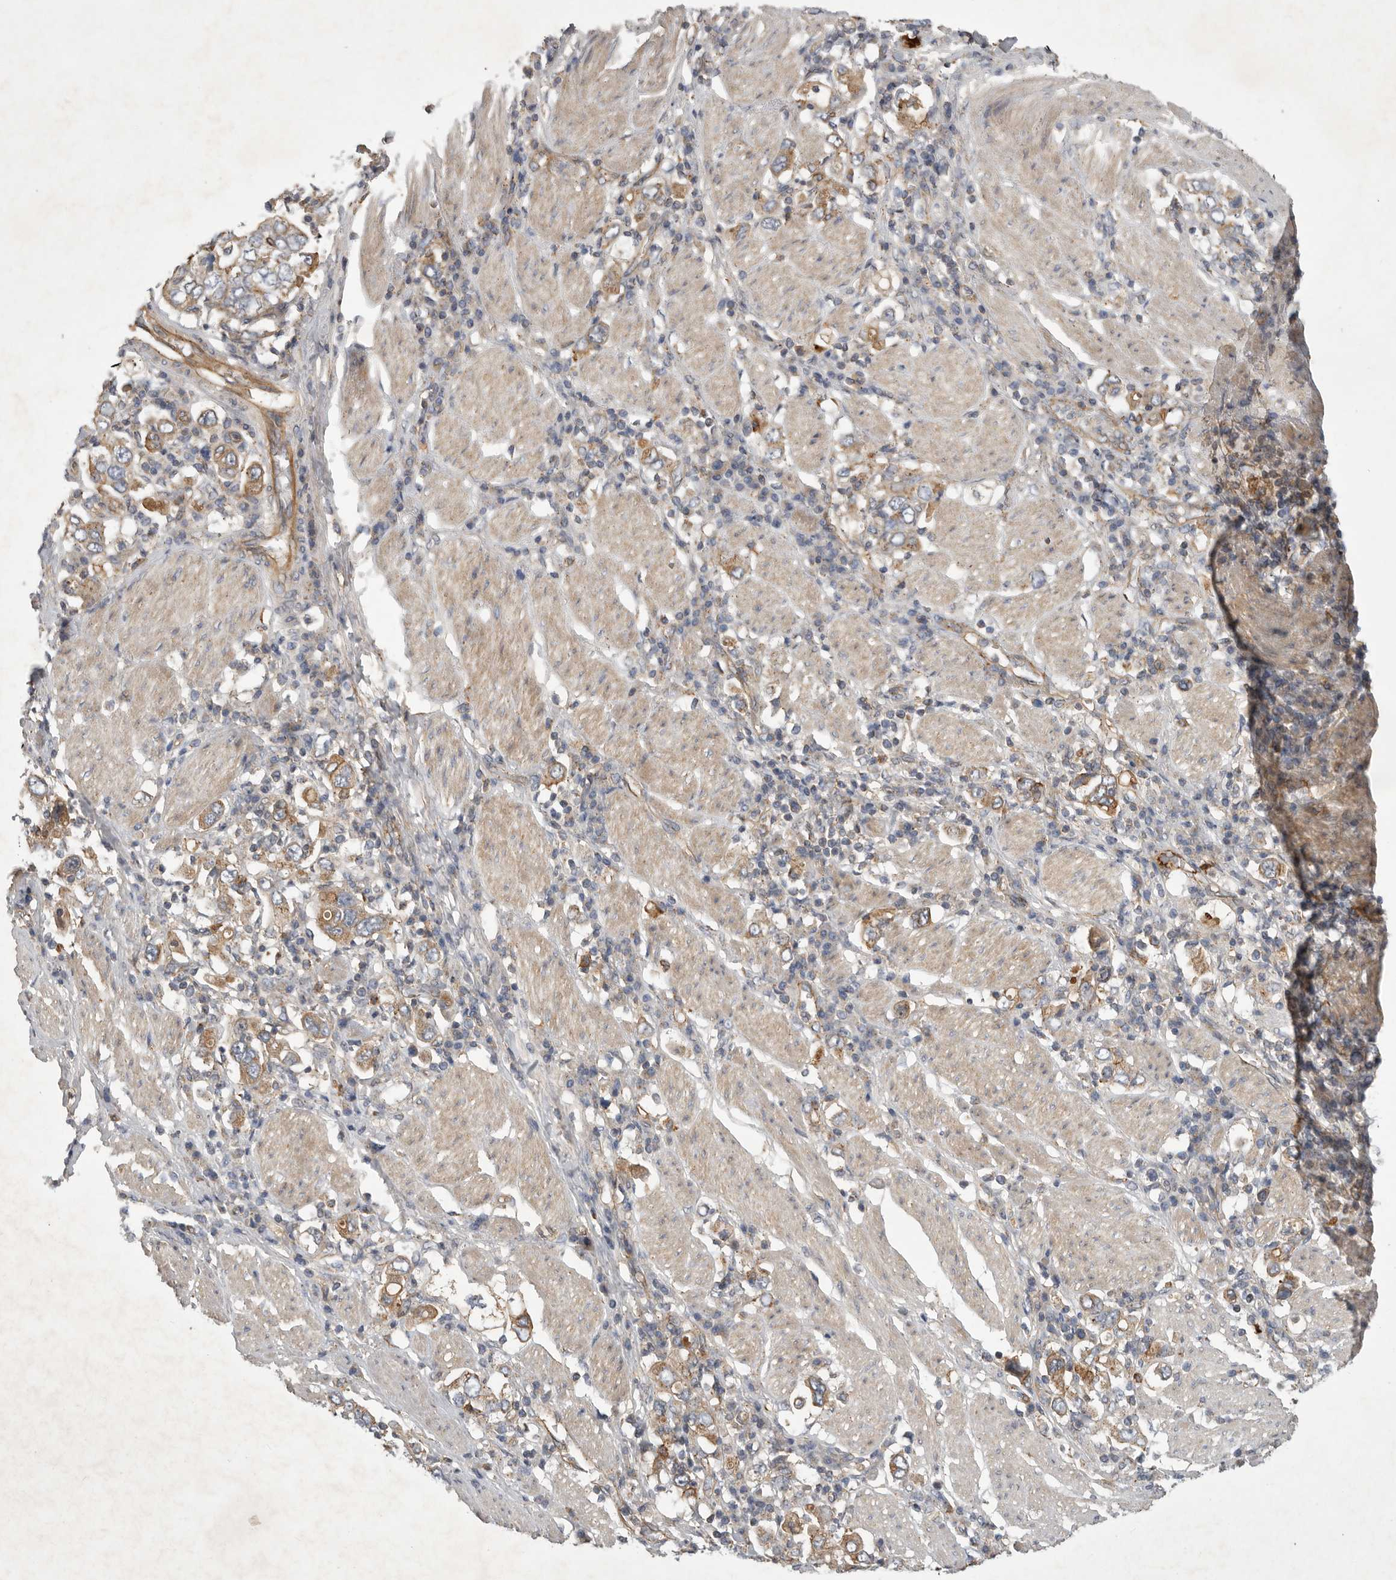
{"staining": {"intensity": "moderate", "quantity": ">75%", "location": "cytoplasmic/membranous"}, "tissue": "stomach cancer", "cell_type": "Tumor cells", "image_type": "cancer", "snomed": [{"axis": "morphology", "description": "Adenocarcinoma, NOS"}, {"axis": "topography", "description": "Stomach, upper"}], "caption": "Tumor cells demonstrate moderate cytoplasmic/membranous positivity in approximately >75% of cells in stomach cancer (adenocarcinoma). The staining is performed using DAB brown chromogen to label protein expression. The nuclei are counter-stained blue using hematoxylin.", "gene": "MLPH", "patient": {"sex": "male", "age": 62}}